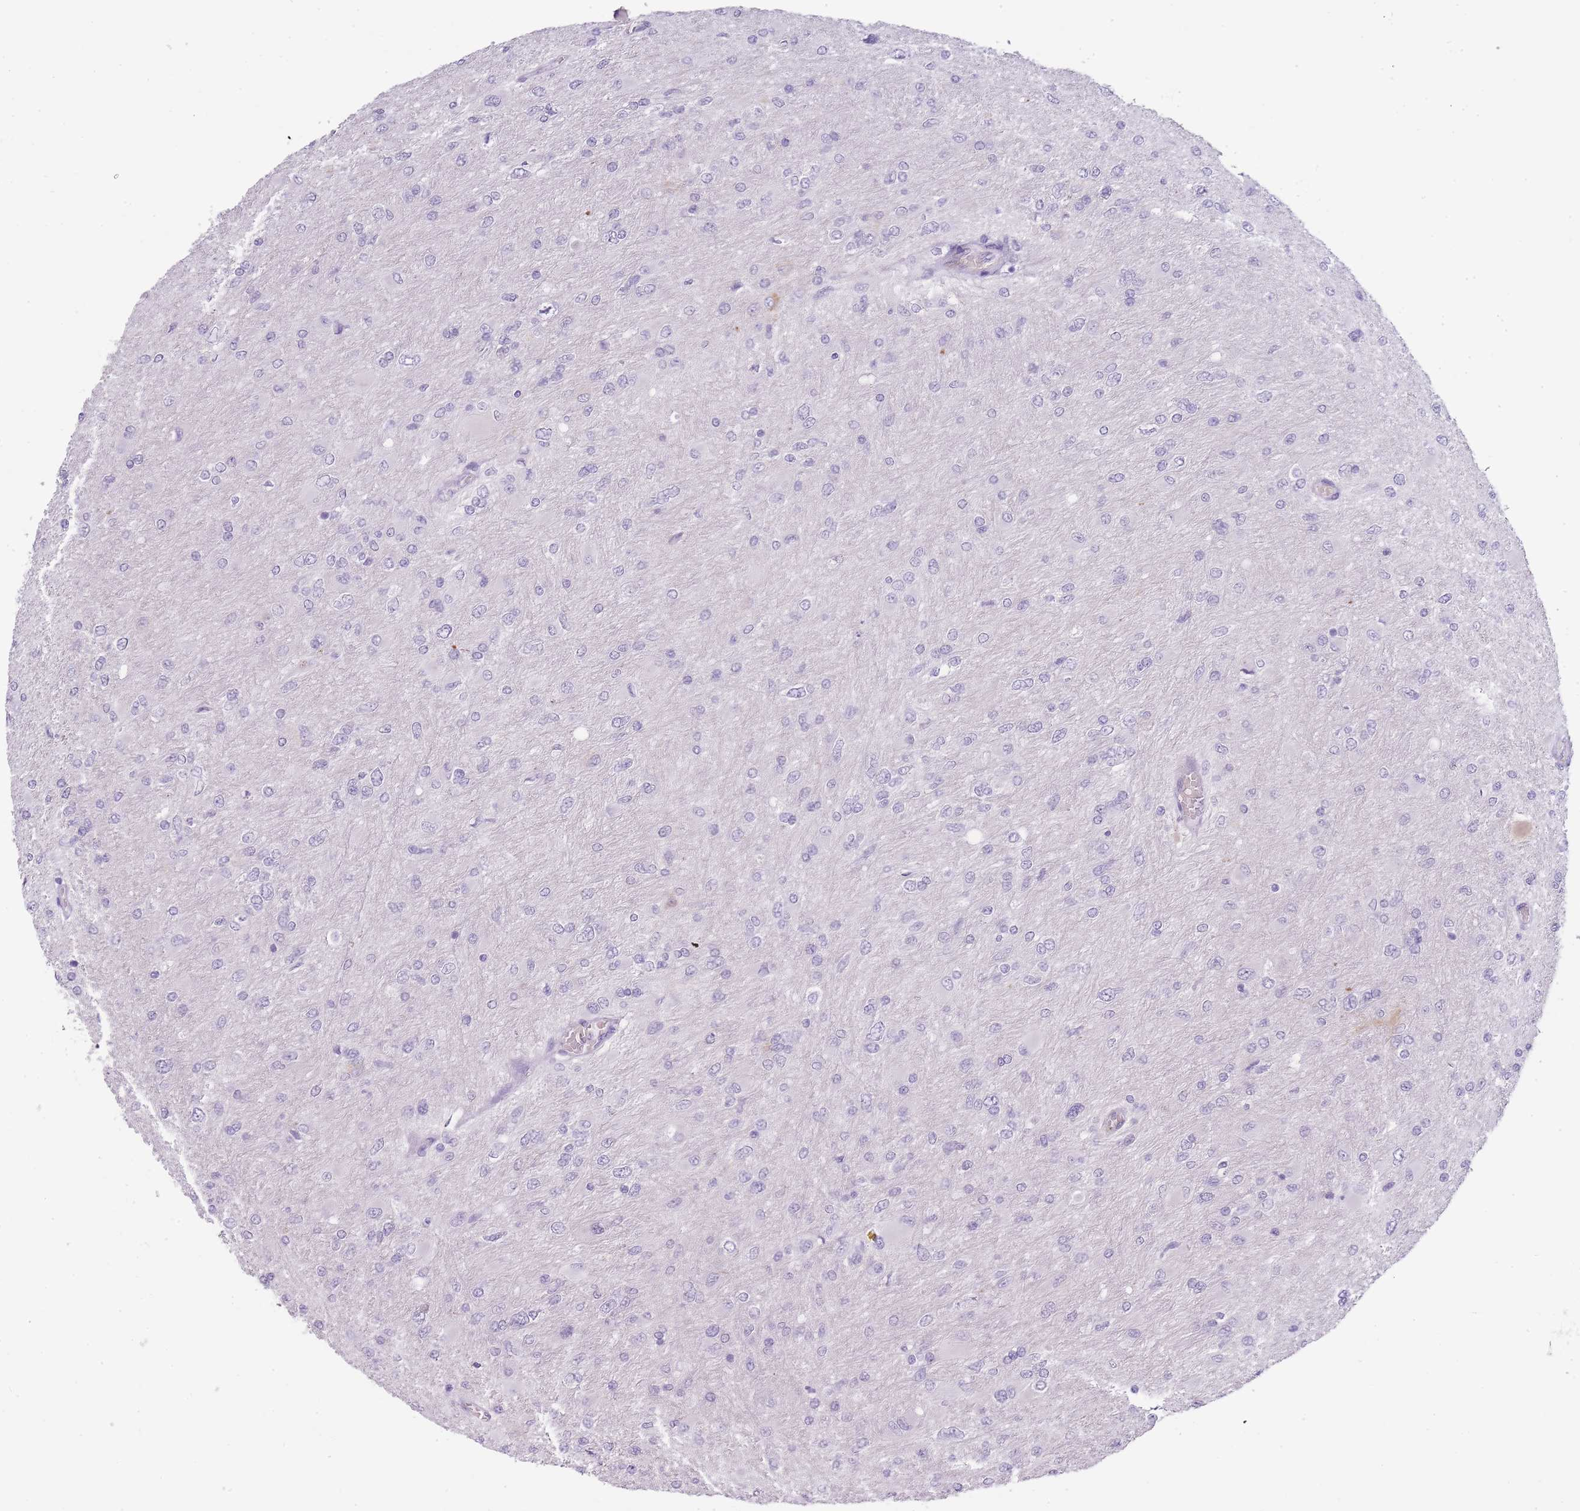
{"staining": {"intensity": "negative", "quantity": "none", "location": "none"}, "tissue": "glioma", "cell_type": "Tumor cells", "image_type": "cancer", "snomed": [{"axis": "morphology", "description": "Glioma, malignant, High grade"}, {"axis": "topography", "description": "Cerebral cortex"}], "caption": "Malignant glioma (high-grade) was stained to show a protein in brown. There is no significant expression in tumor cells.", "gene": "NDST2", "patient": {"sex": "female", "age": 36}}